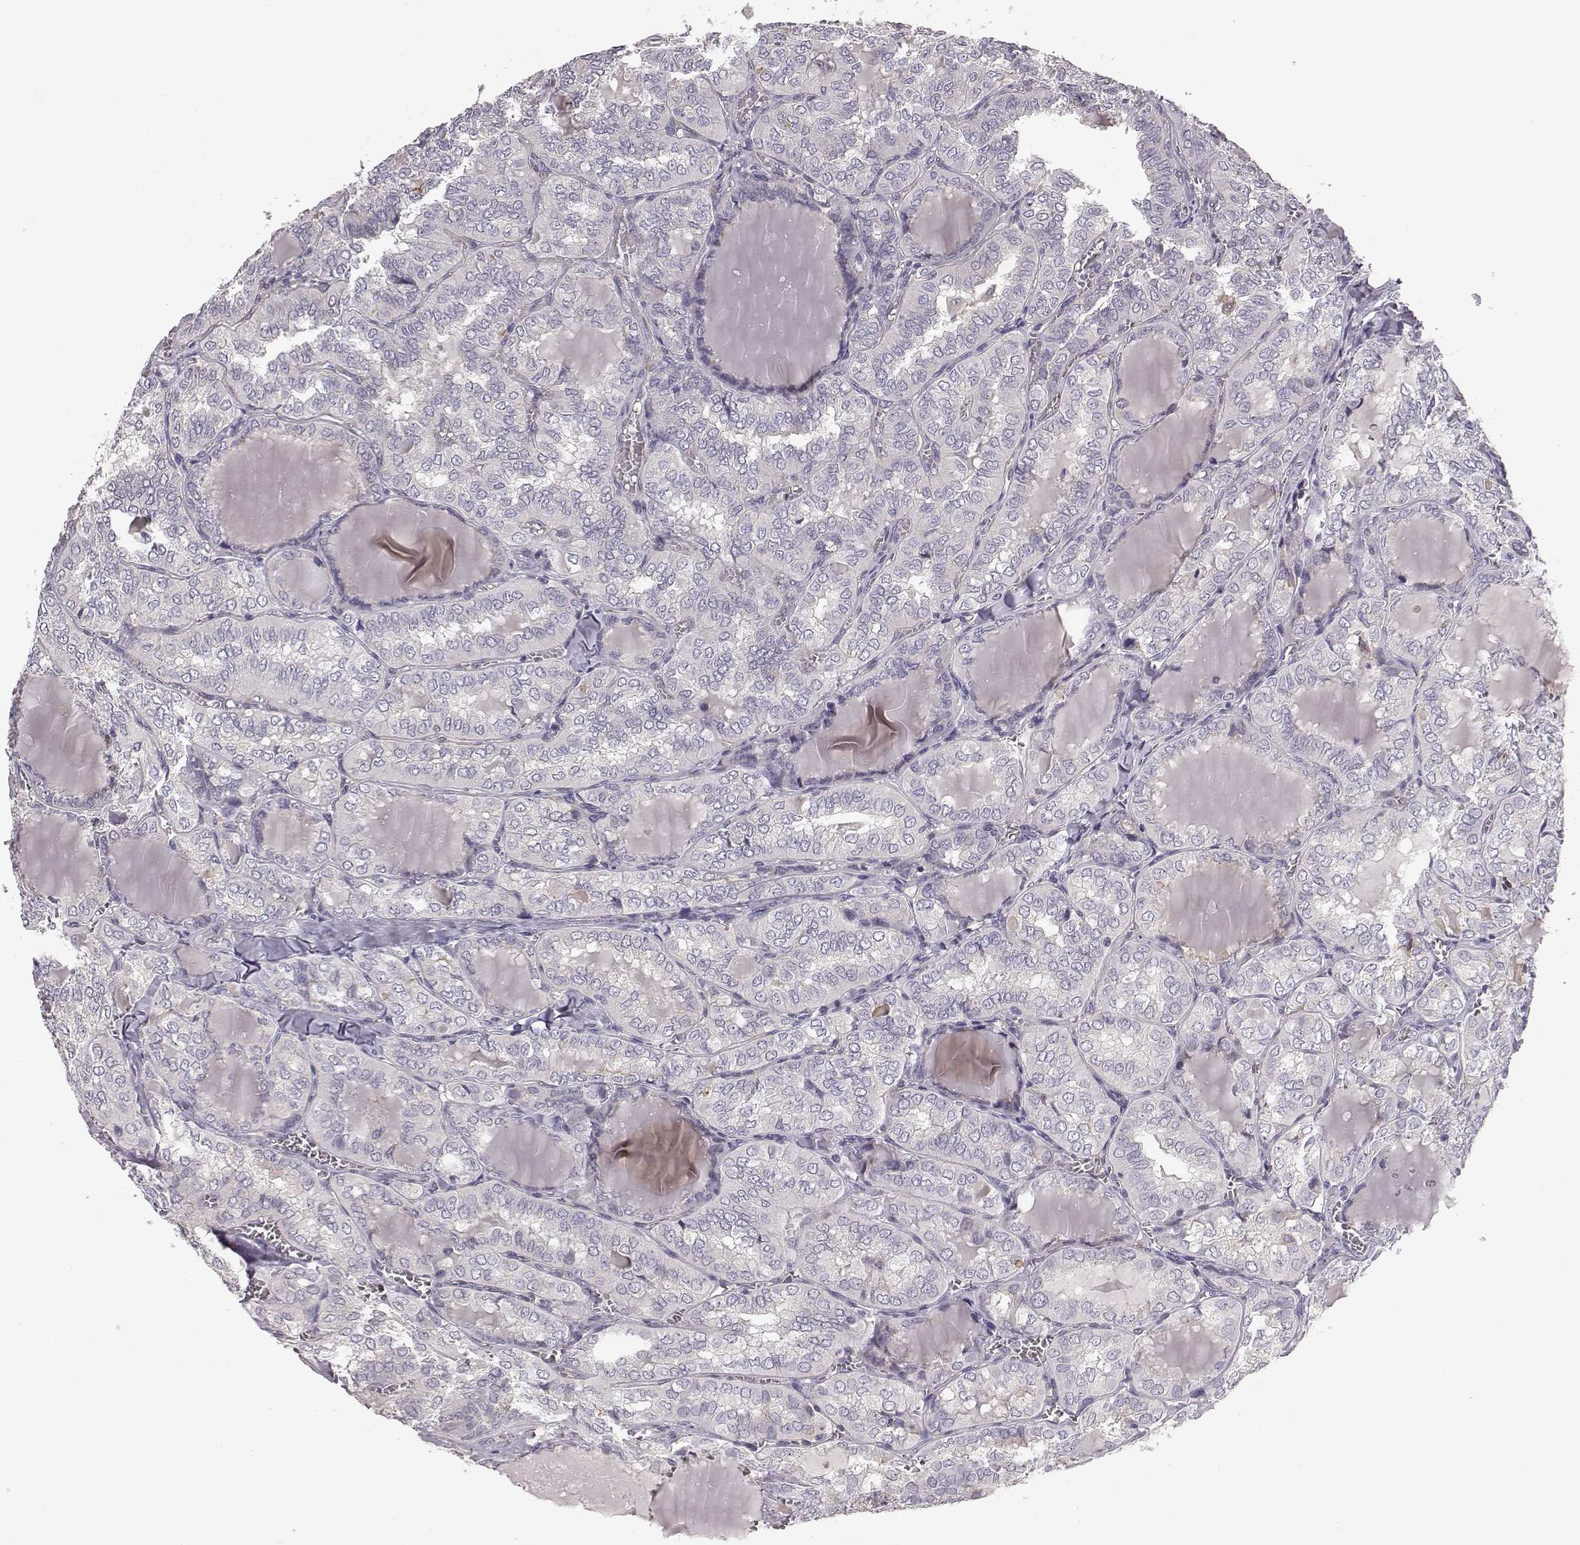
{"staining": {"intensity": "negative", "quantity": "none", "location": "none"}, "tissue": "thyroid cancer", "cell_type": "Tumor cells", "image_type": "cancer", "snomed": [{"axis": "morphology", "description": "Papillary adenocarcinoma, NOS"}, {"axis": "topography", "description": "Thyroid gland"}], "caption": "The micrograph reveals no staining of tumor cells in thyroid cancer (papillary adenocarcinoma).", "gene": "GHR", "patient": {"sex": "female", "age": 41}}